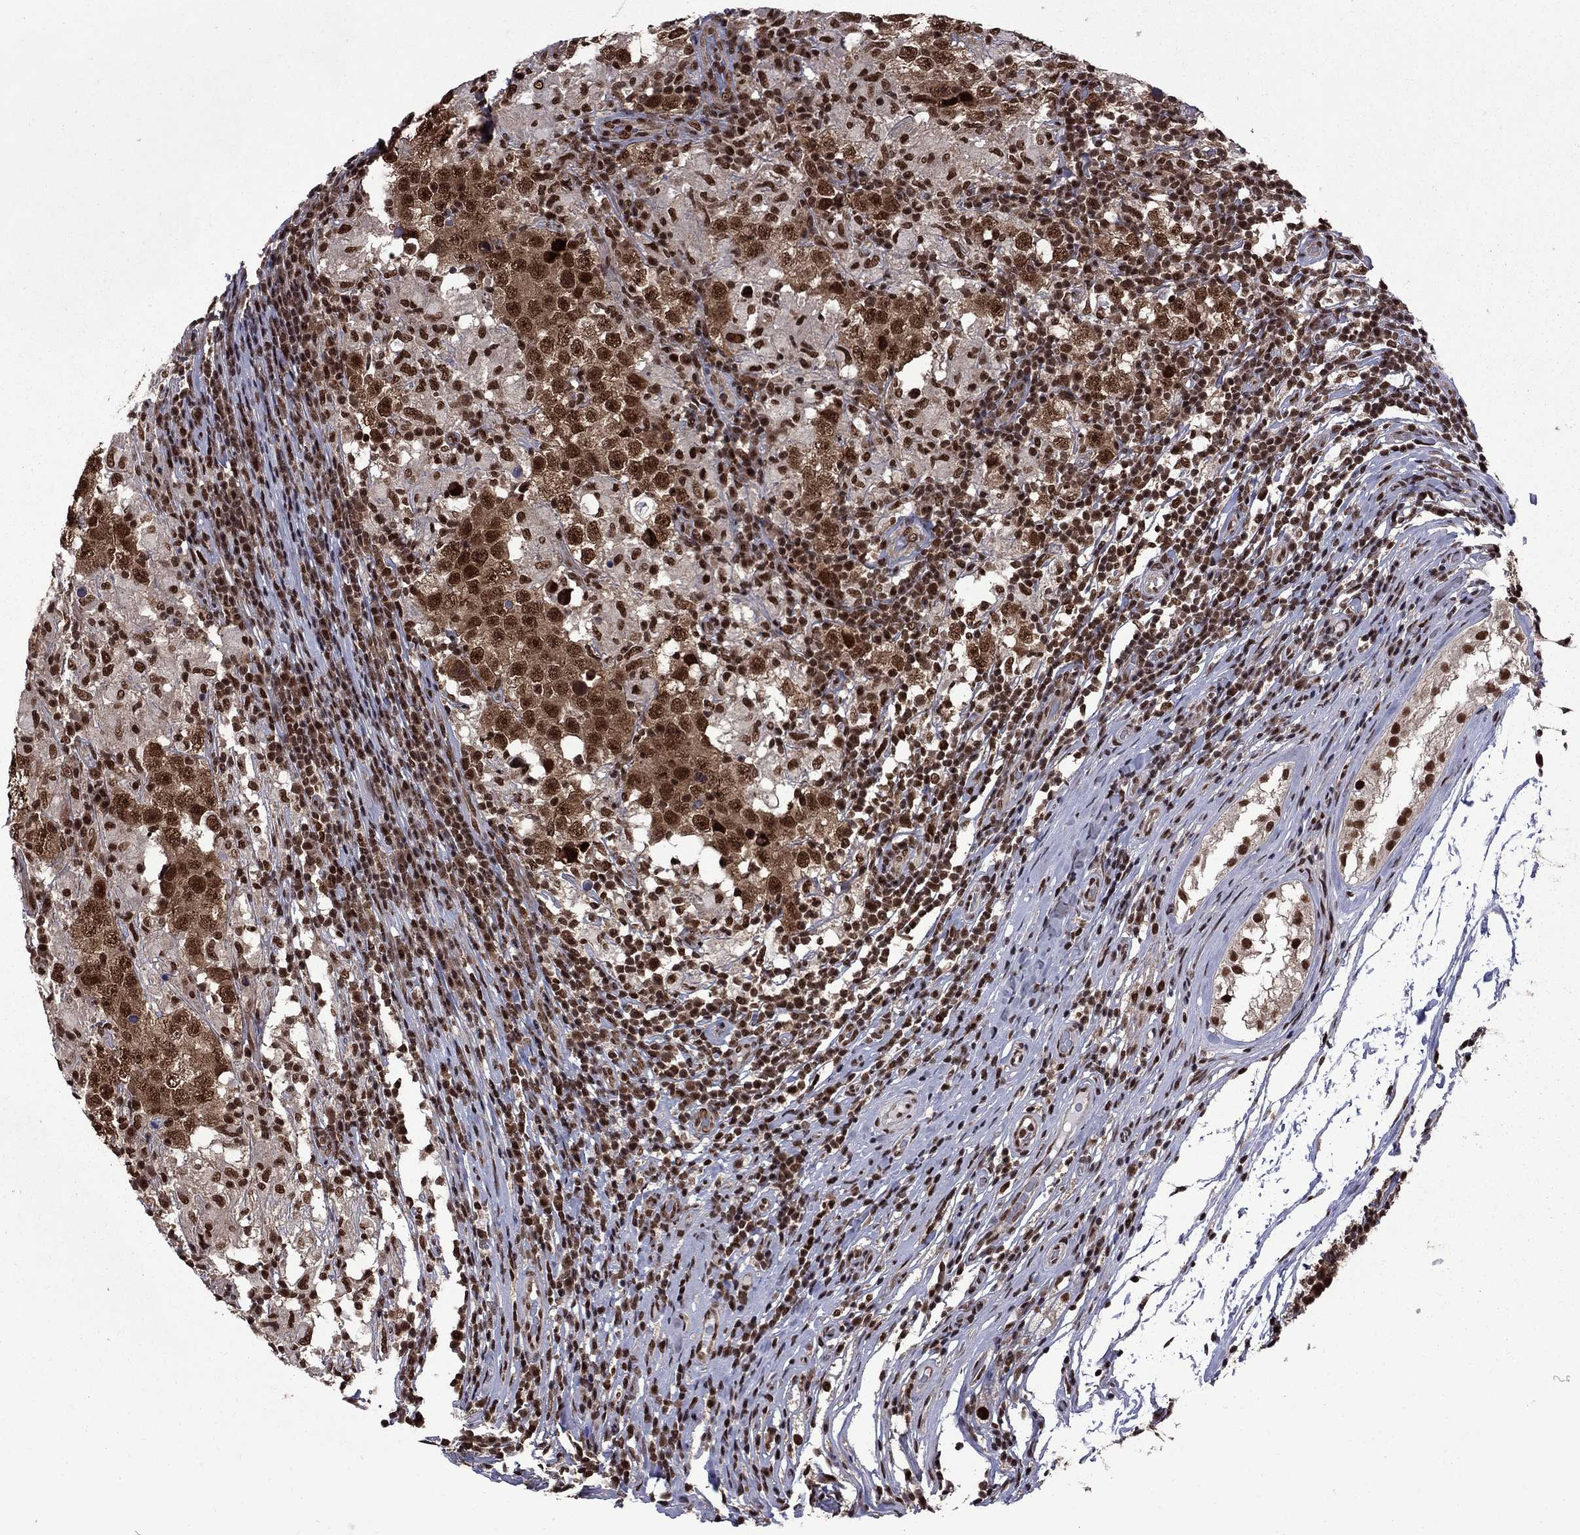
{"staining": {"intensity": "strong", "quantity": ">75%", "location": "nuclear"}, "tissue": "testis cancer", "cell_type": "Tumor cells", "image_type": "cancer", "snomed": [{"axis": "morphology", "description": "Seminoma, NOS"}, {"axis": "morphology", "description": "Carcinoma, Embryonal, NOS"}, {"axis": "topography", "description": "Testis"}], "caption": "Immunohistochemistry (IHC) (DAB (3,3'-diaminobenzidine)) staining of human embryonal carcinoma (testis) reveals strong nuclear protein staining in approximately >75% of tumor cells.", "gene": "MED25", "patient": {"sex": "male", "age": 41}}